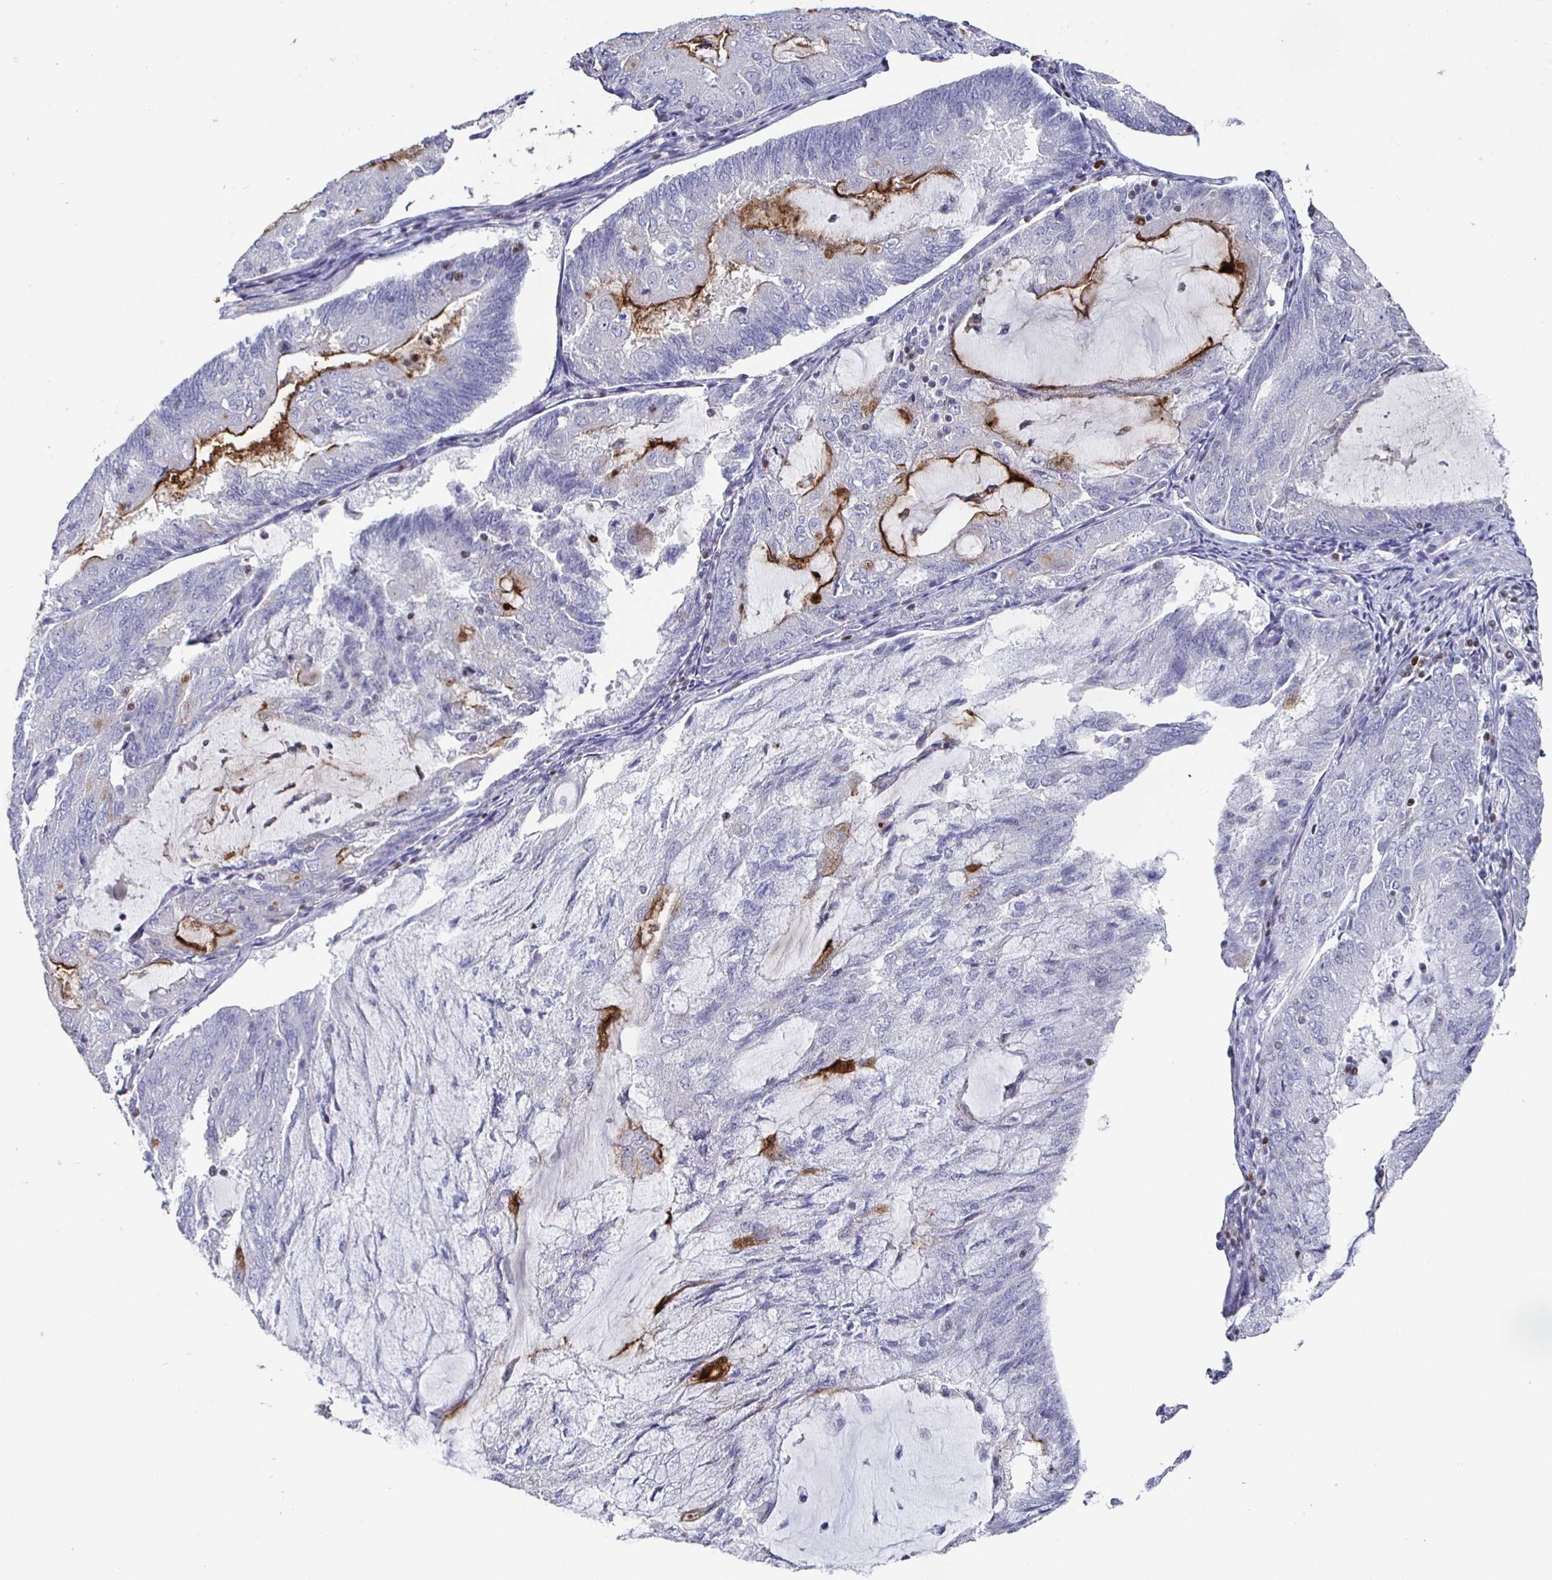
{"staining": {"intensity": "moderate", "quantity": "<25%", "location": "cytoplasmic/membranous"}, "tissue": "endometrial cancer", "cell_type": "Tumor cells", "image_type": "cancer", "snomed": [{"axis": "morphology", "description": "Adenocarcinoma, NOS"}, {"axis": "topography", "description": "Endometrium"}], "caption": "Brown immunohistochemical staining in human endometrial cancer exhibits moderate cytoplasmic/membranous positivity in about <25% of tumor cells.", "gene": "RUNX2", "patient": {"sex": "female", "age": 81}}